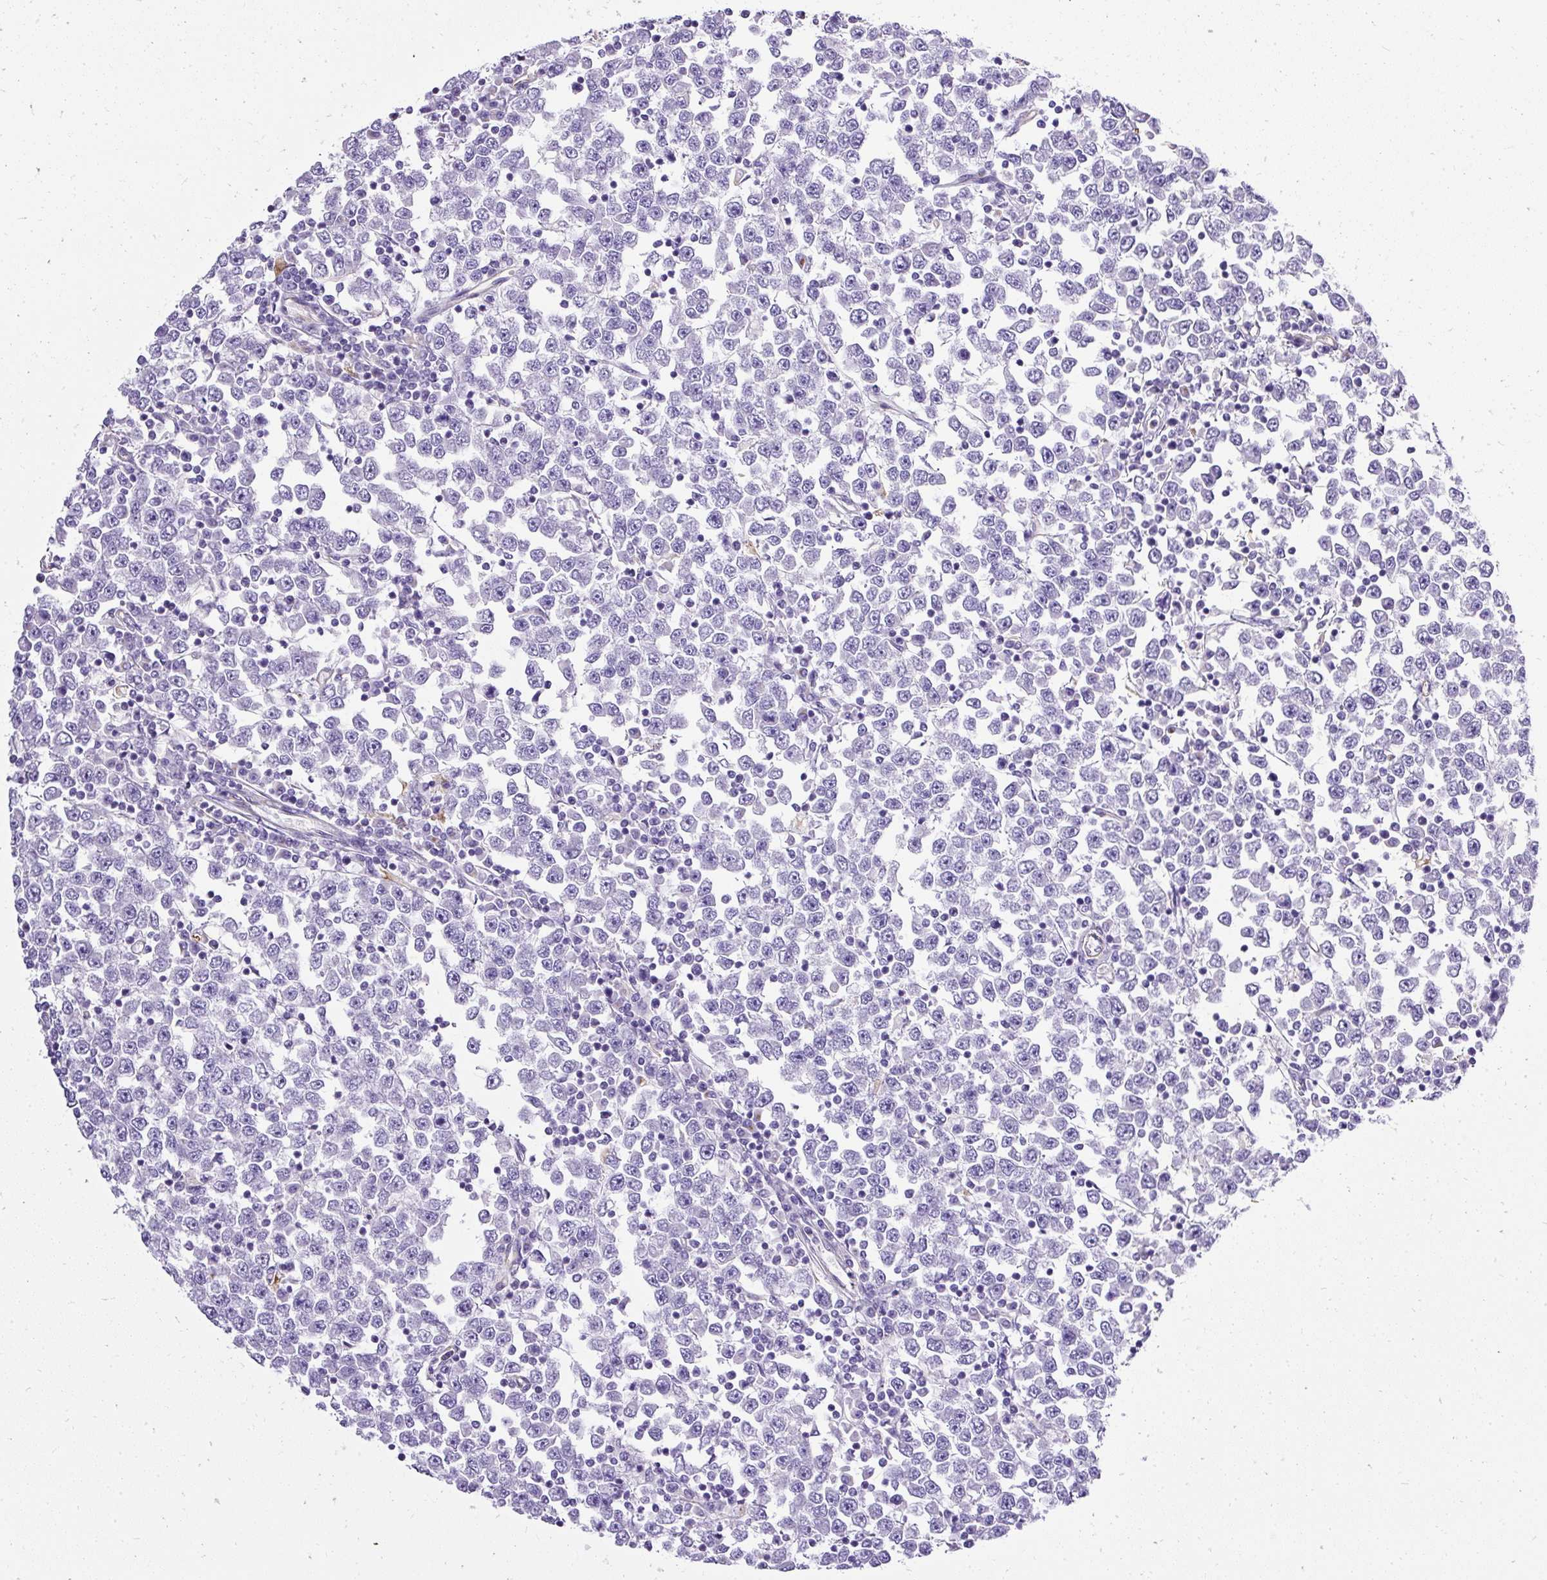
{"staining": {"intensity": "negative", "quantity": "none", "location": "none"}, "tissue": "testis cancer", "cell_type": "Tumor cells", "image_type": "cancer", "snomed": [{"axis": "morphology", "description": "Seminoma, NOS"}, {"axis": "topography", "description": "Testis"}], "caption": "Tumor cells show no significant protein staining in testis cancer (seminoma). The staining is performed using DAB (3,3'-diaminobenzidine) brown chromogen with nuclei counter-stained in using hematoxylin.", "gene": "PLS1", "patient": {"sex": "male", "age": 65}}